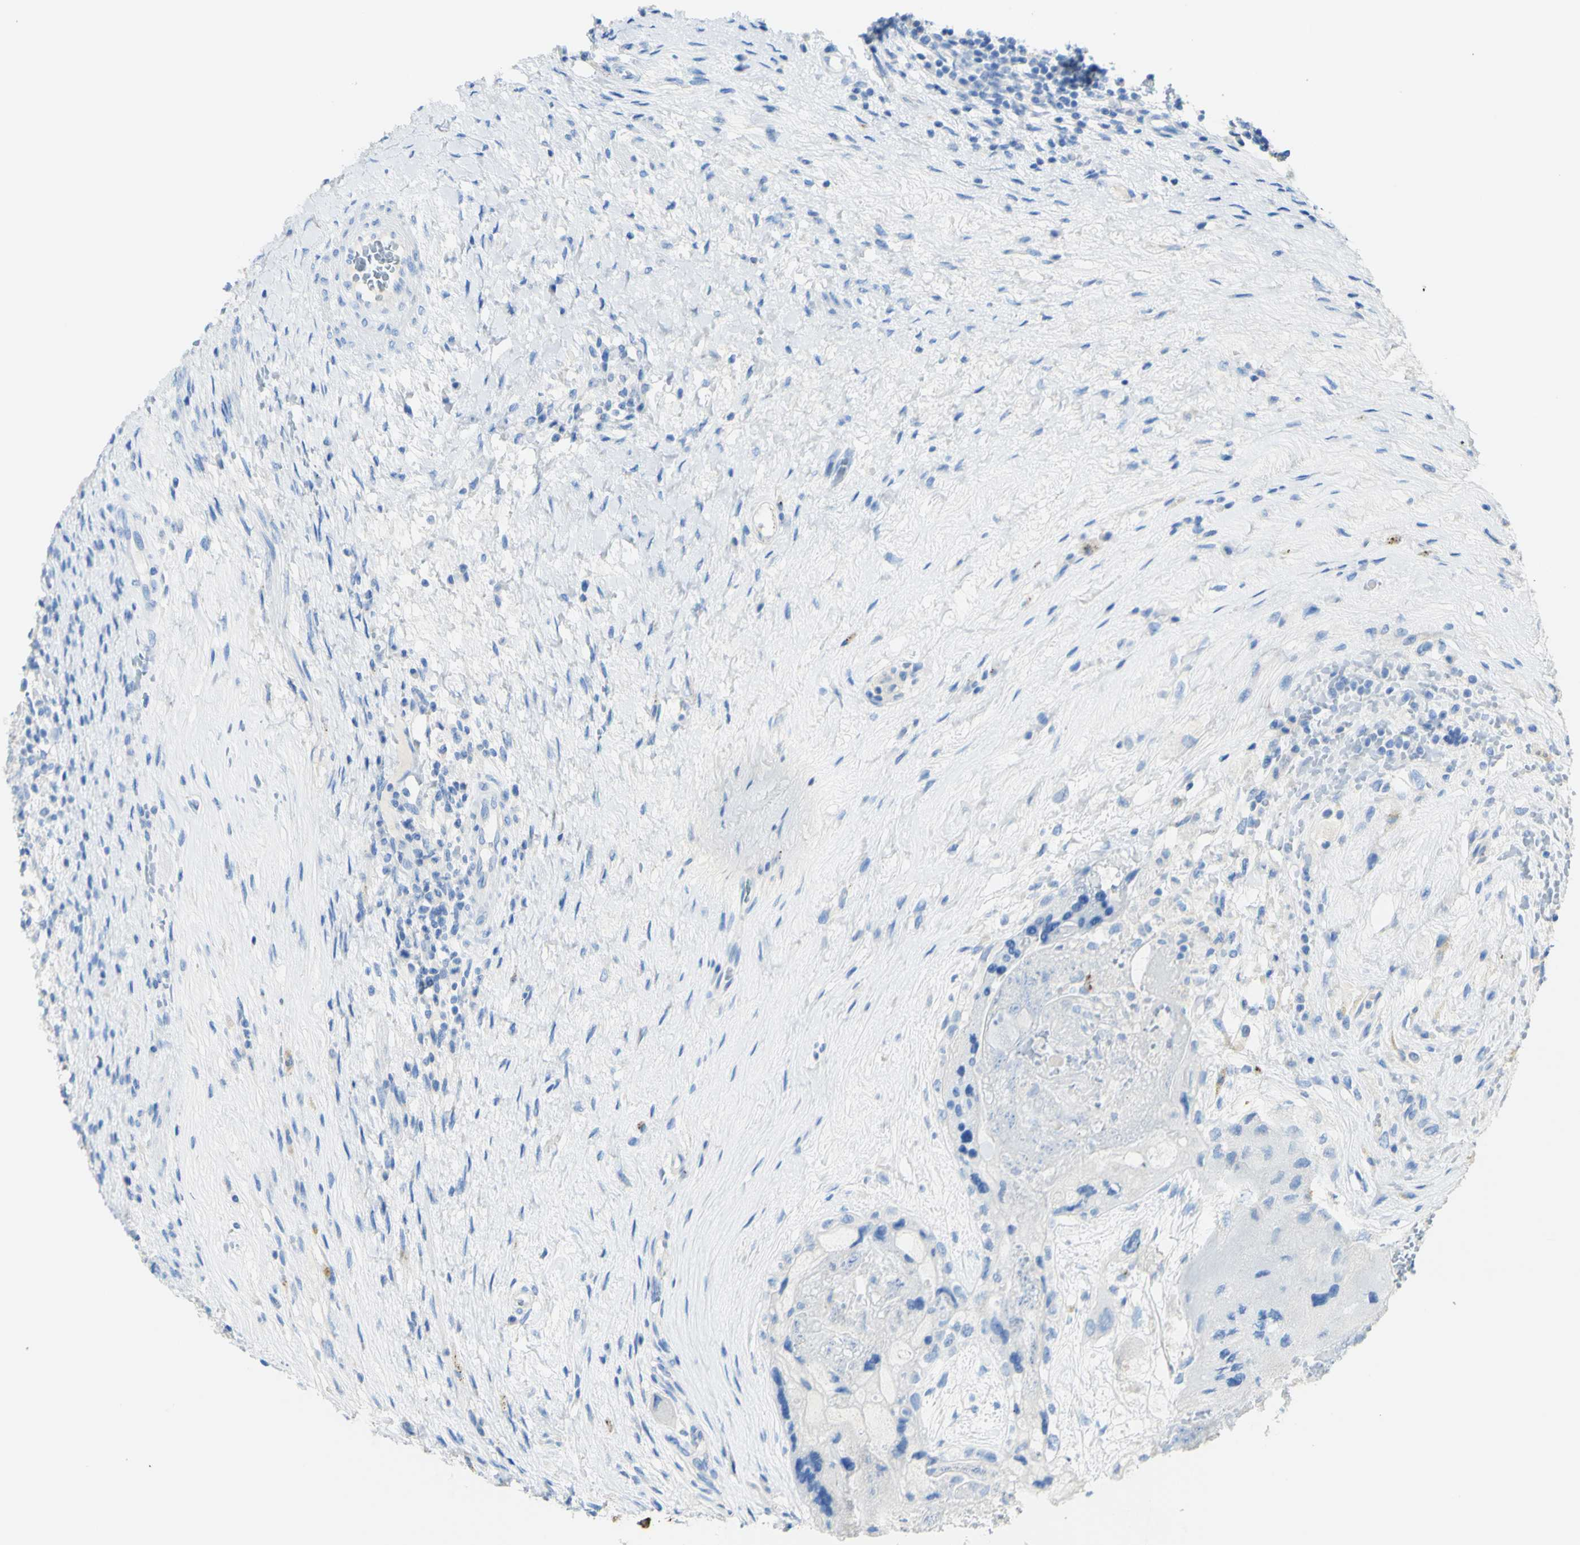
{"staining": {"intensity": "negative", "quantity": "none", "location": "none"}, "tissue": "testis cancer", "cell_type": "Tumor cells", "image_type": "cancer", "snomed": [{"axis": "morphology", "description": "Carcinoma, Embryonal, NOS"}, {"axis": "topography", "description": "Testis"}], "caption": "An immunohistochemistry (IHC) image of testis cancer (embryonal carcinoma) is shown. There is no staining in tumor cells of testis cancer (embryonal carcinoma). (Stains: DAB immunohistochemistry with hematoxylin counter stain, Microscopy: brightfield microscopy at high magnification).", "gene": "PIGR", "patient": {"sex": "male", "age": 26}}